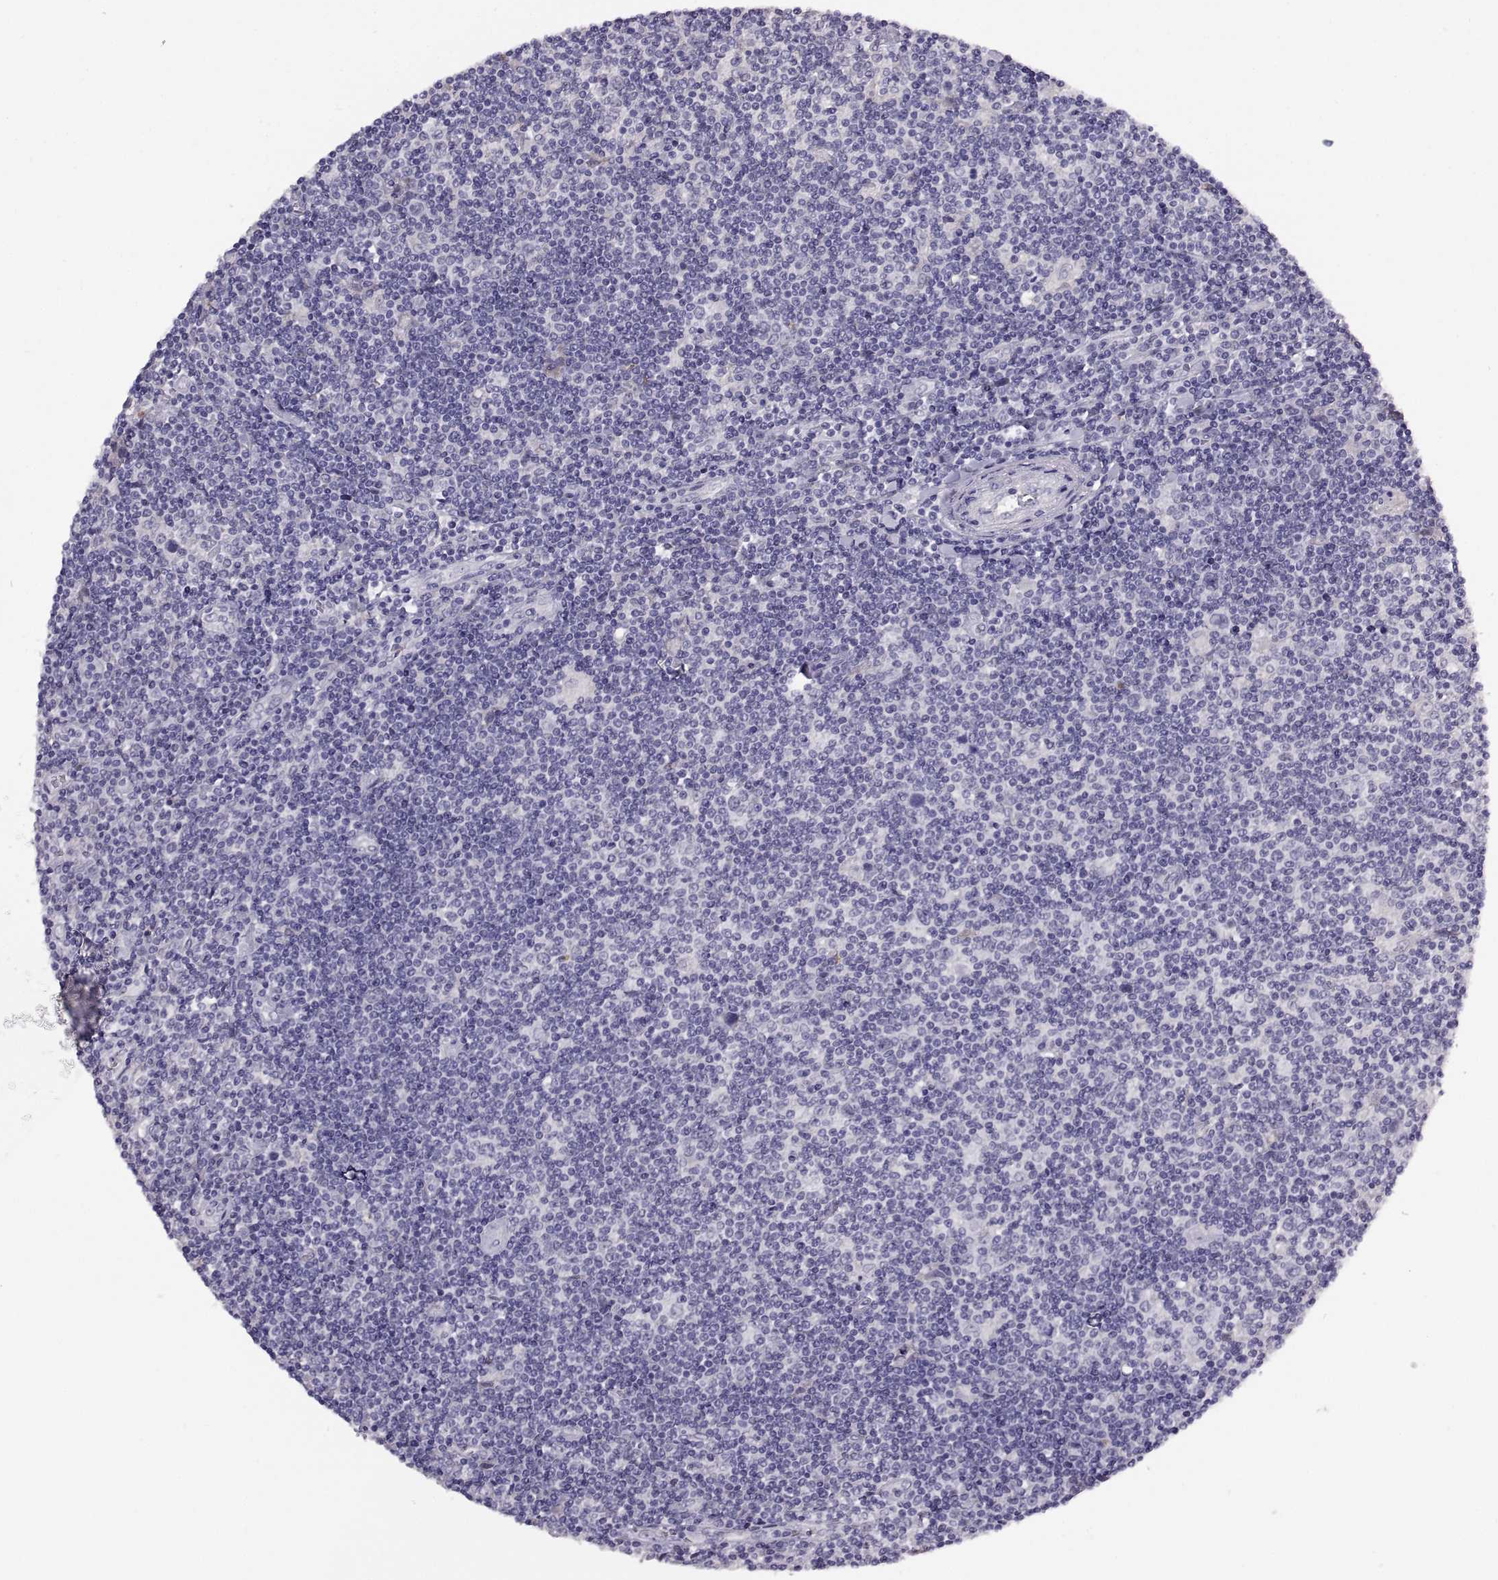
{"staining": {"intensity": "negative", "quantity": "none", "location": "none"}, "tissue": "lymphoma", "cell_type": "Tumor cells", "image_type": "cancer", "snomed": [{"axis": "morphology", "description": "Hodgkin's disease, NOS"}, {"axis": "topography", "description": "Lymph node"}], "caption": "Protein analysis of Hodgkin's disease exhibits no significant positivity in tumor cells. (DAB IHC with hematoxylin counter stain).", "gene": "MAGEB18", "patient": {"sex": "male", "age": 40}}